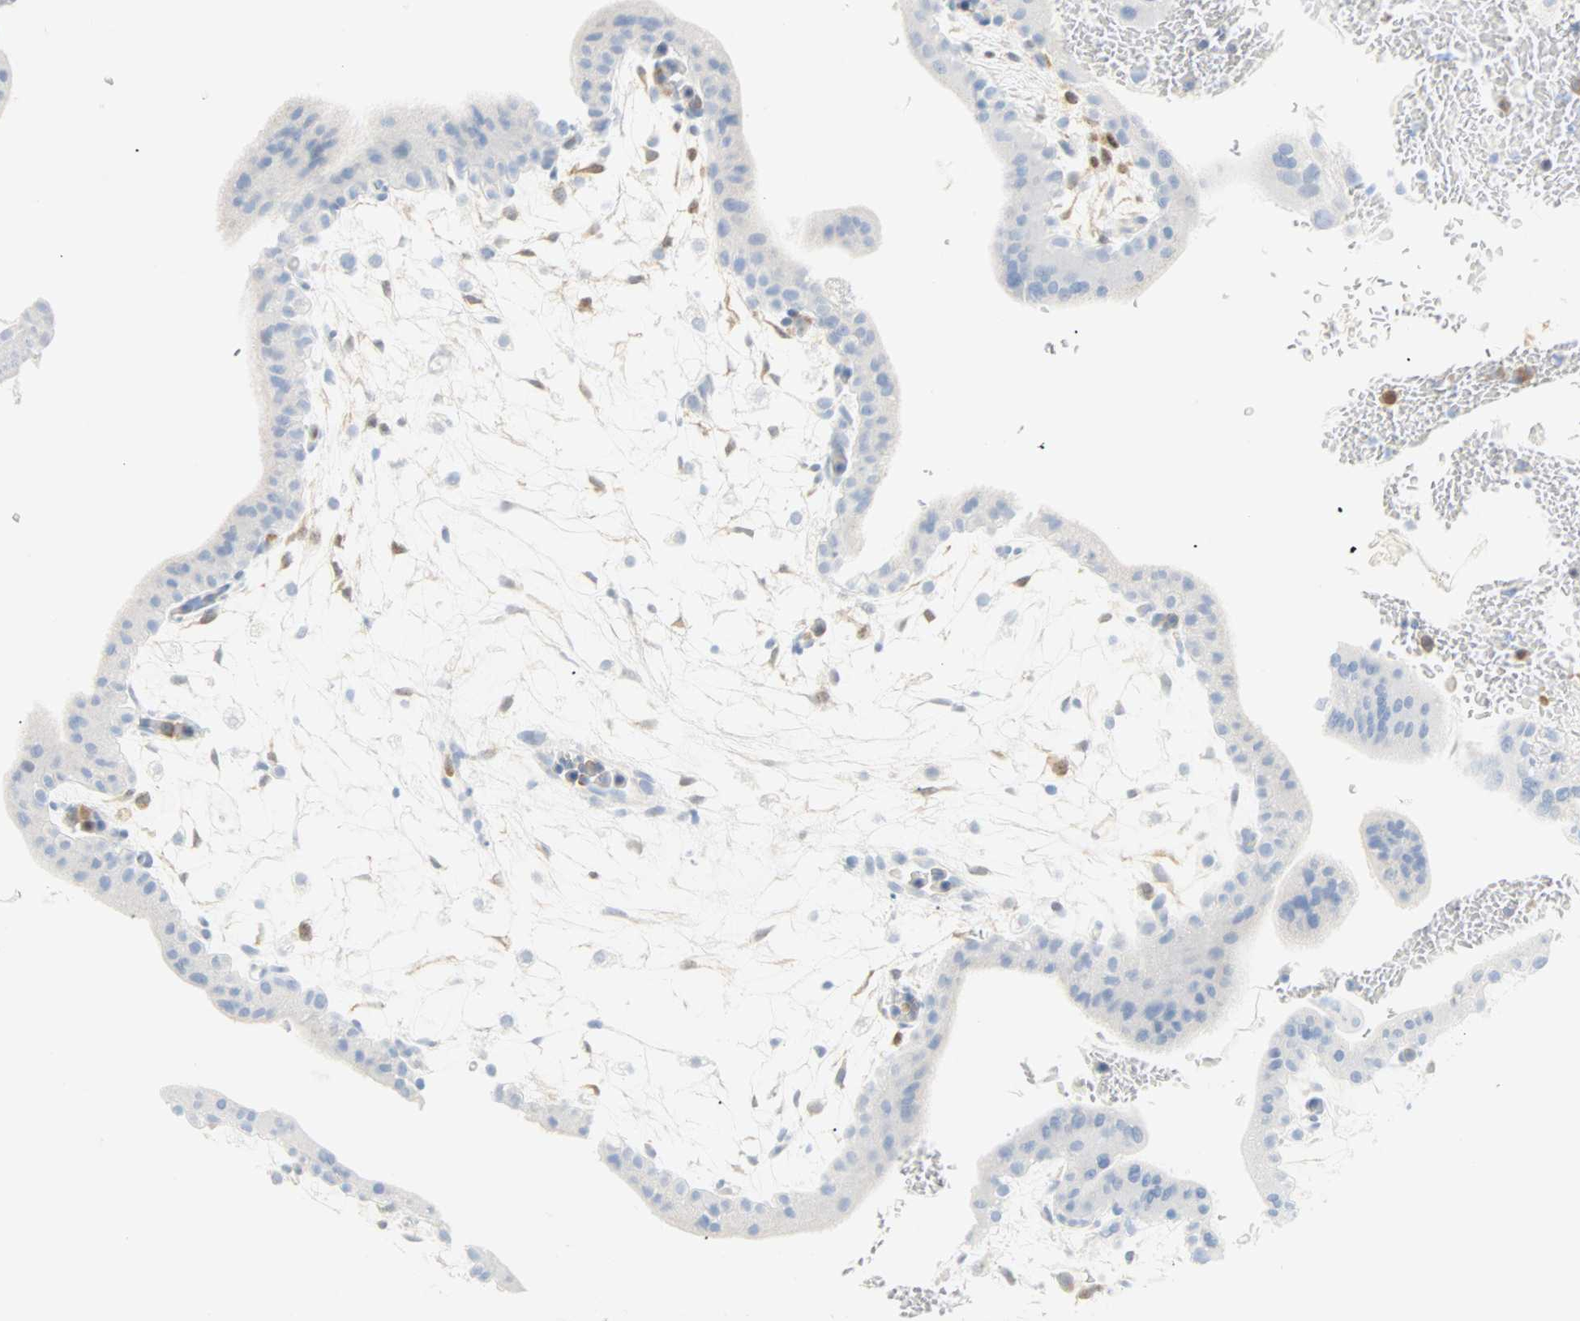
{"staining": {"intensity": "negative", "quantity": "none", "location": "none"}, "tissue": "placenta", "cell_type": "Trophoblastic cells", "image_type": "normal", "snomed": [{"axis": "morphology", "description": "Normal tissue, NOS"}, {"axis": "topography", "description": "Placenta"}], "caption": "Immunohistochemistry (IHC) of unremarkable placenta displays no positivity in trophoblastic cells. The staining is performed using DAB (3,3'-diaminobenzidine) brown chromogen with nuclei counter-stained in using hematoxylin.", "gene": "SELENBP1", "patient": {"sex": "female", "age": 35}}